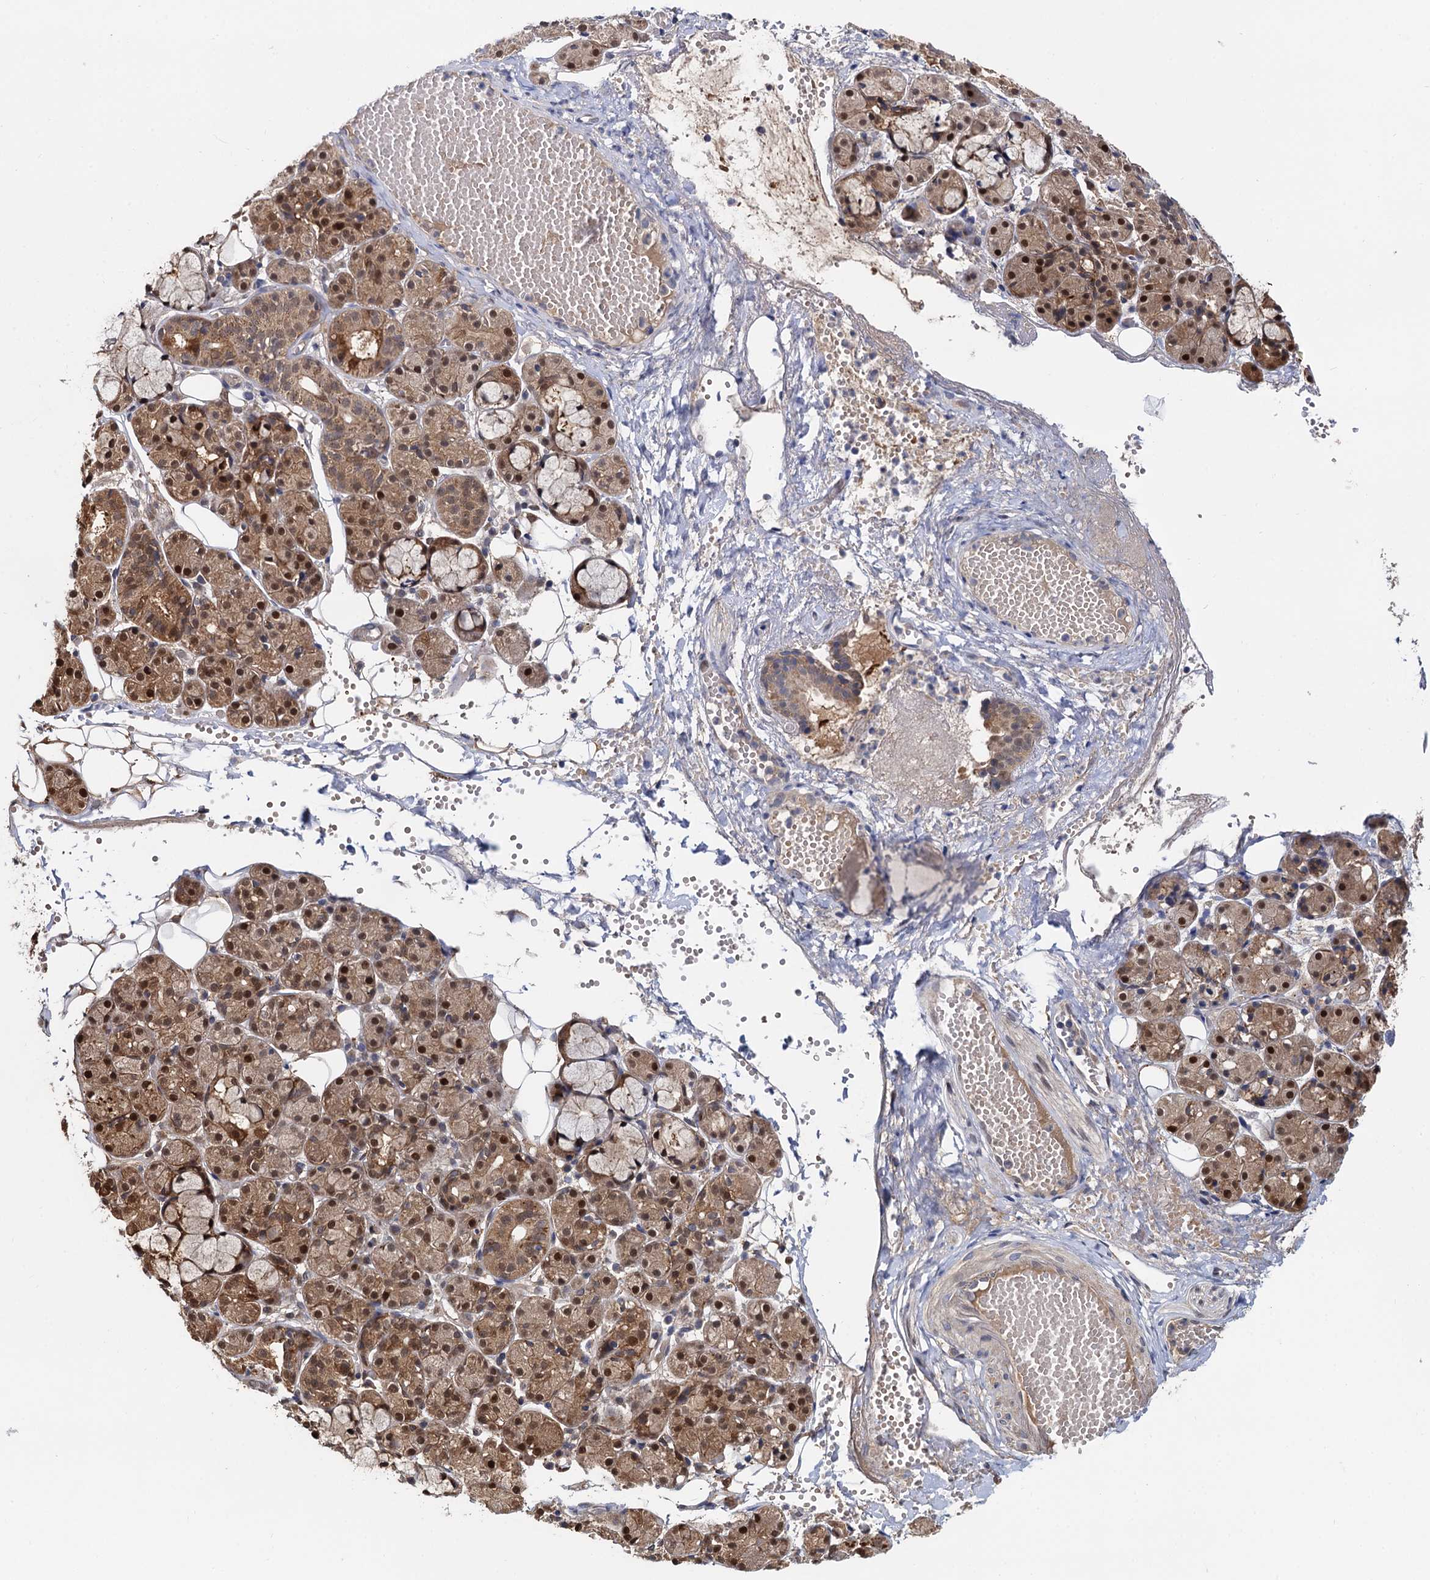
{"staining": {"intensity": "strong", "quantity": ">75%", "location": "cytoplasmic/membranous,nuclear"}, "tissue": "salivary gland", "cell_type": "Glandular cells", "image_type": "normal", "snomed": [{"axis": "morphology", "description": "Normal tissue, NOS"}, {"axis": "topography", "description": "Salivary gland"}], "caption": "Unremarkable salivary gland was stained to show a protein in brown. There is high levels of strong cytoplasmic/membranous,nuclear expression in approximately >75% of glandular cells. Using DAB (brown) and hematoxylin (blue) stains, captured at high magnification using brightfield microscopy.", "gene": "SELENOP", "patient": {"sex": "male", "age": 63}}